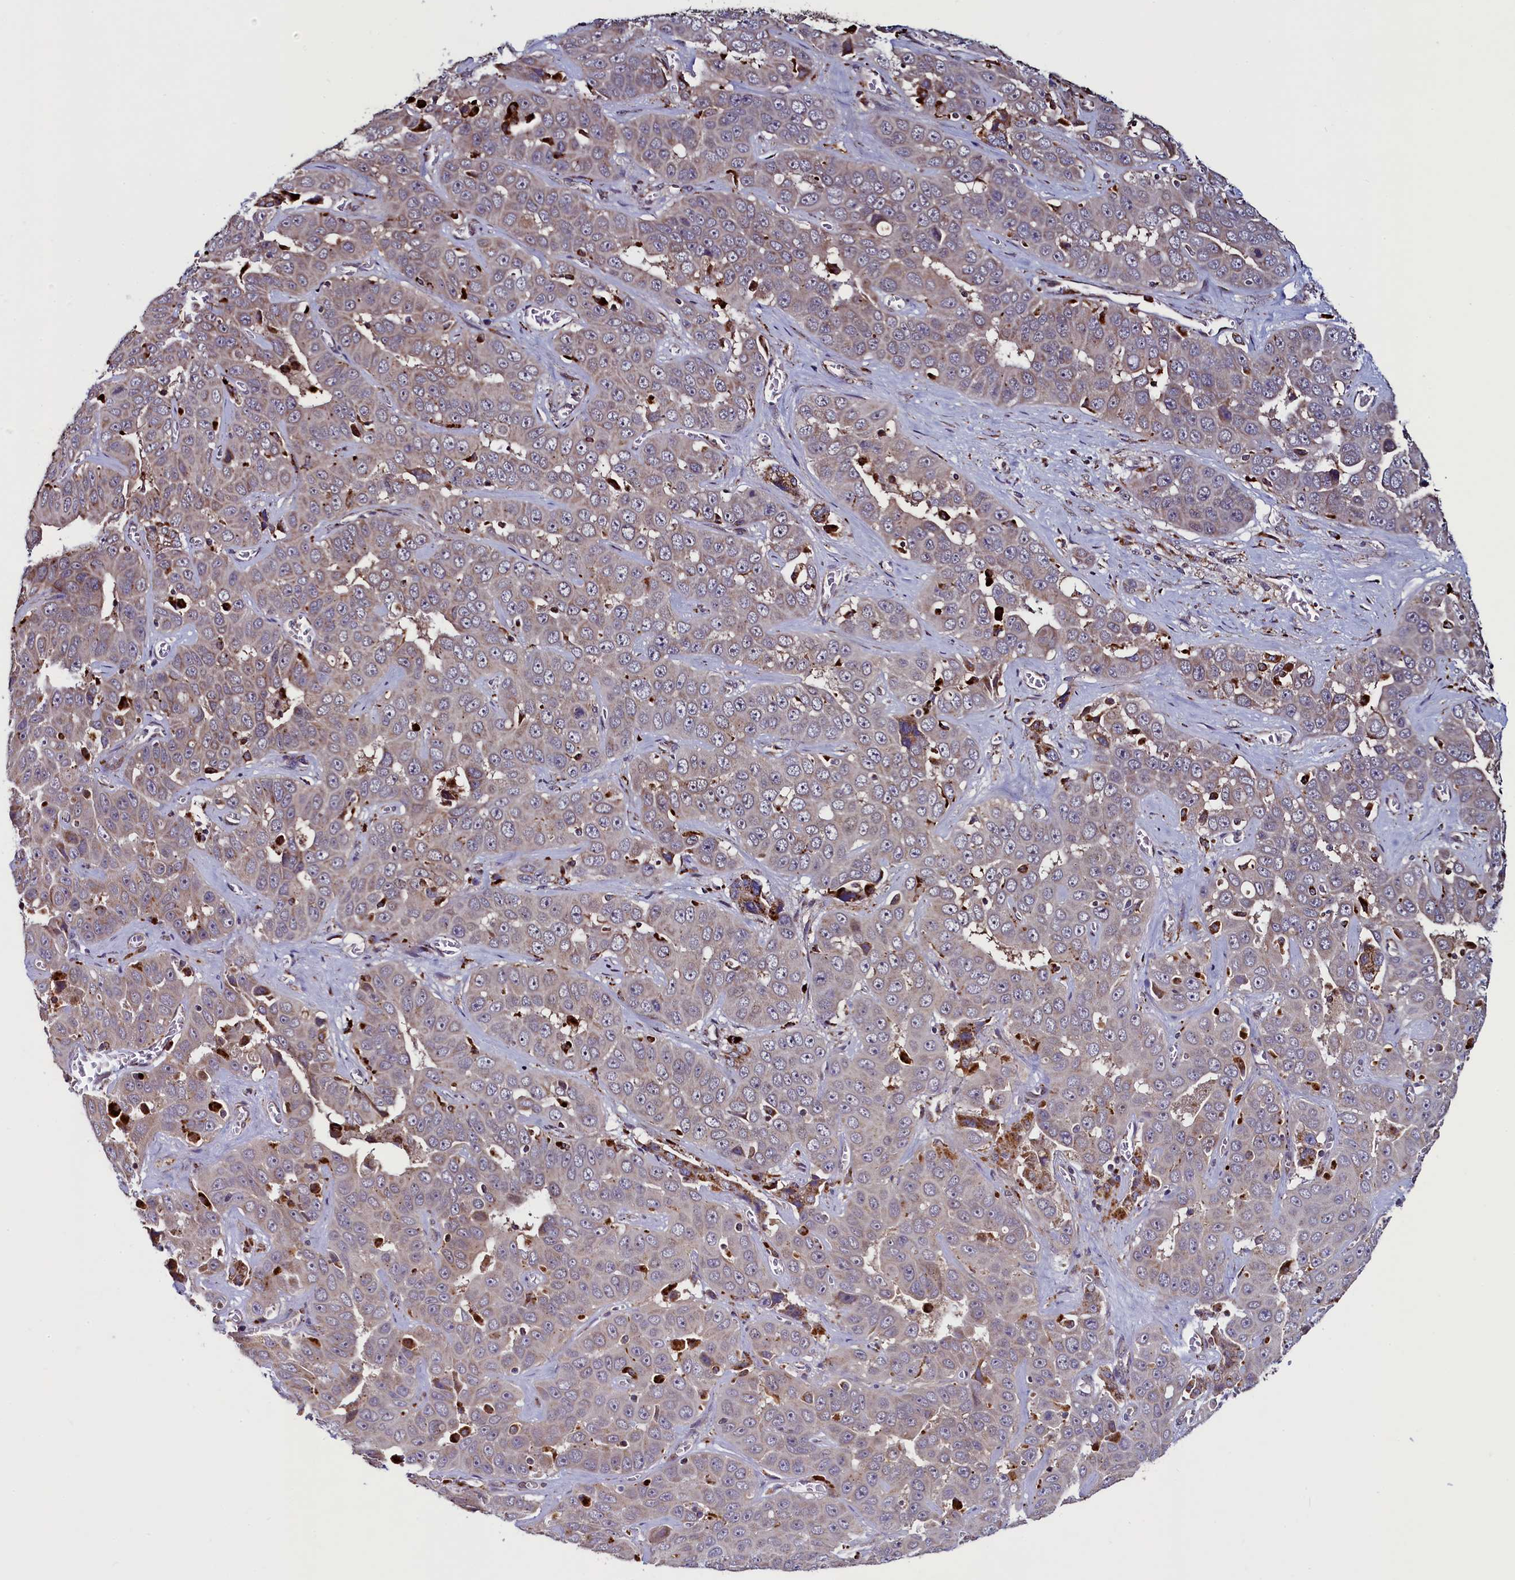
{"staining": {"intensity": "weak", "quantity": "25%-75%", "location": "cytoplasmic/membranous"}, "tissue": "liver cancer", "cell_type": "Tumor cells", "image_type": "cancer", "snomed": [{"axis": "morphology", "description": "Cholangiocarcinoma"}, {"axis": "topography", "description": "Liver"}], "caption": "The immunohistochemical stain highlights weak cytoplasmic/membranous expression in tumor cells of liver cancer tissue.", "gene": "ZNF577", "patient": {"sex": "female", "age": 52}}